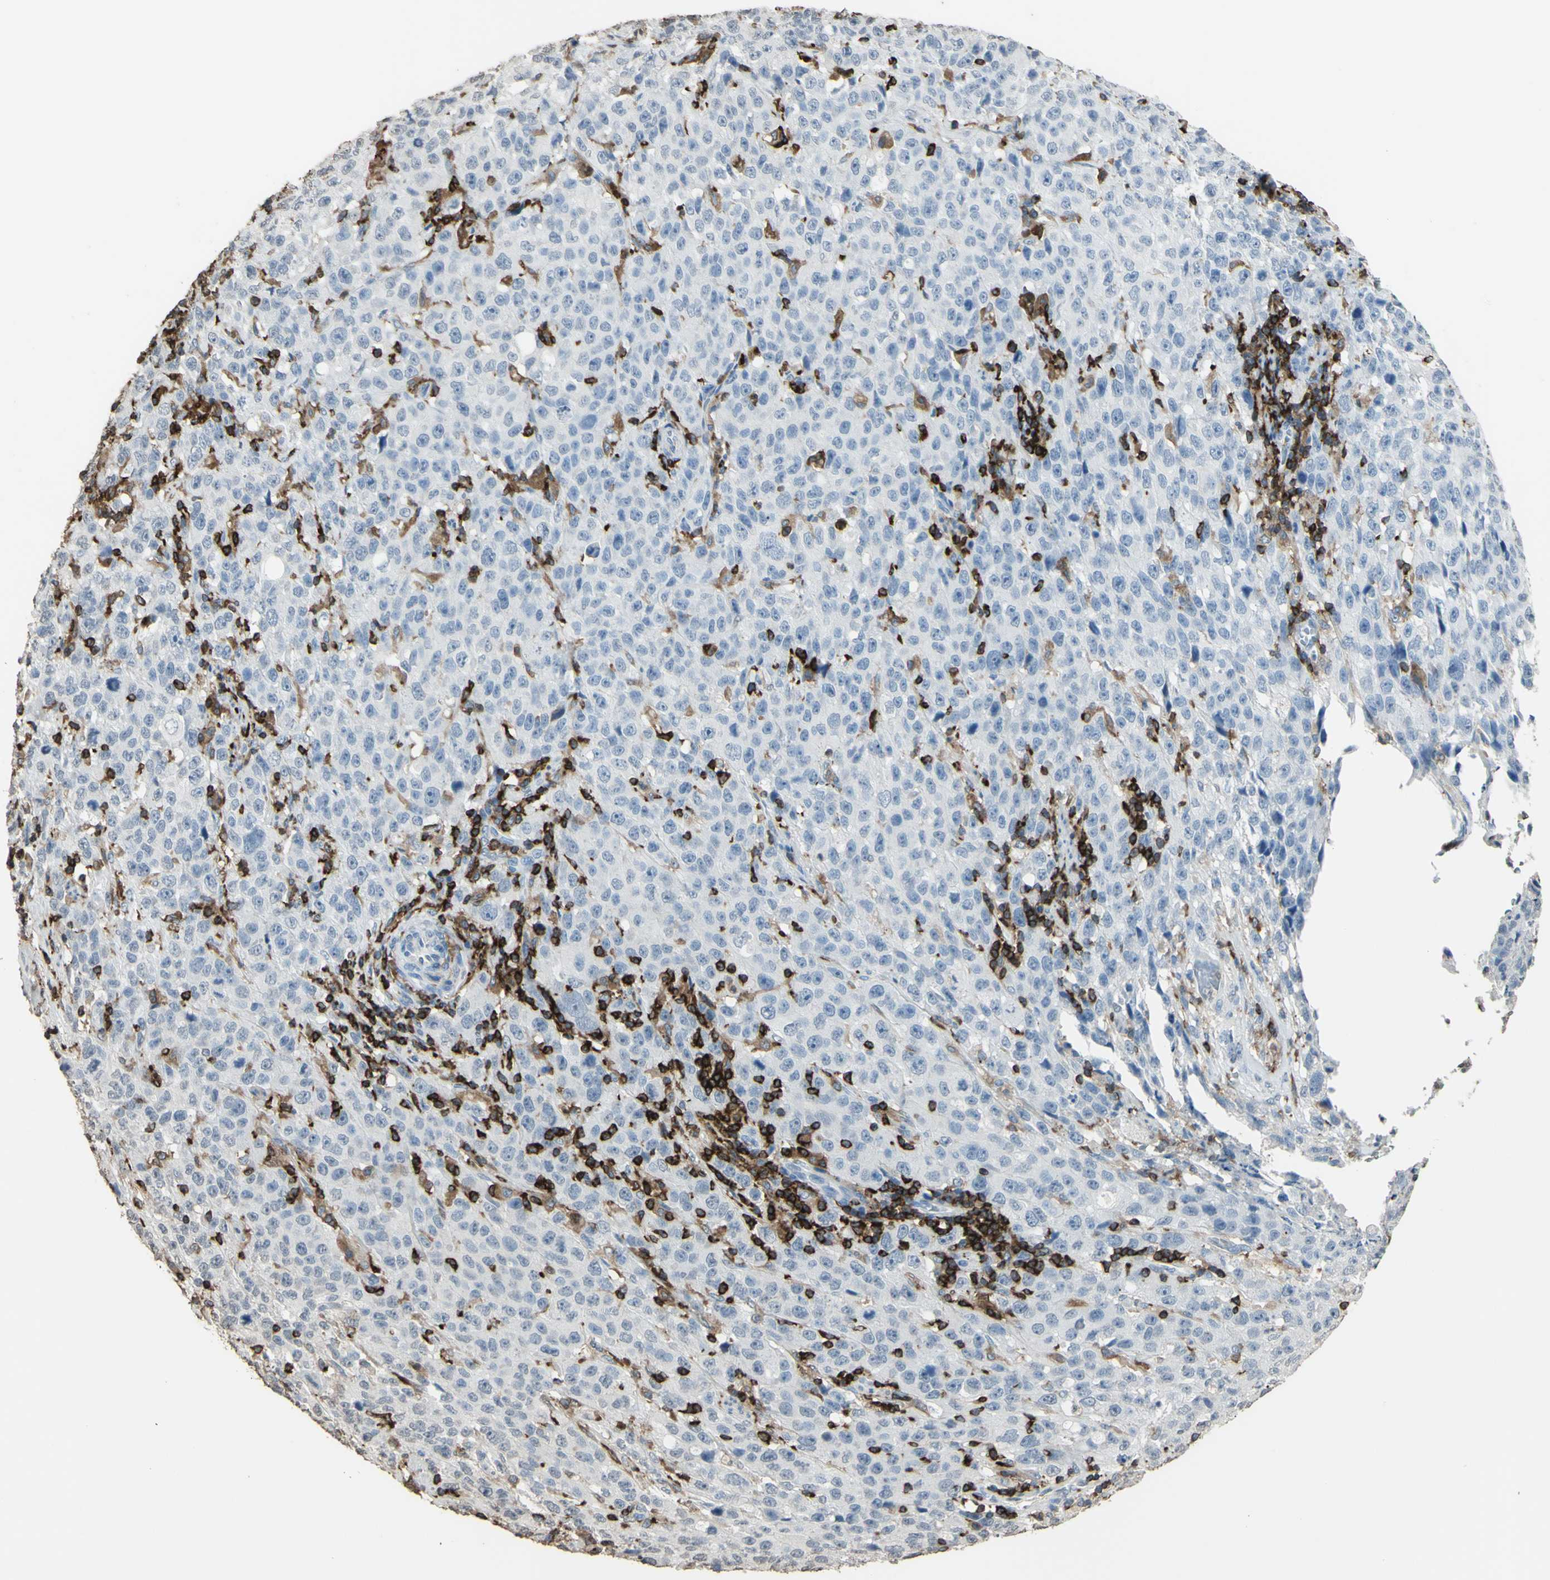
{"staining": {"intensity": "negative", "quantity": "none", "location": "none"}, "tissue": "stomach cancer", "cell_type": "Tumor cells", "image_type": "cancer", "snomed": [{"axis": "morphology", "description": "Normal tissue, NOS"}, {"axis": "morphology", "description": "Adenocarcinoma, NOS"}, {"axis": "topography", "description": "Stomach"}], "caption": "An immunohistochemistry image of adenocarcinoma (stomach) is shown. There is no staining in tumor cells of adenocarcinoma (stomach). Nuclei are stained in blue.", "gene": "PSTPIP1", "patient": {"sex": "male", "age": 48}}